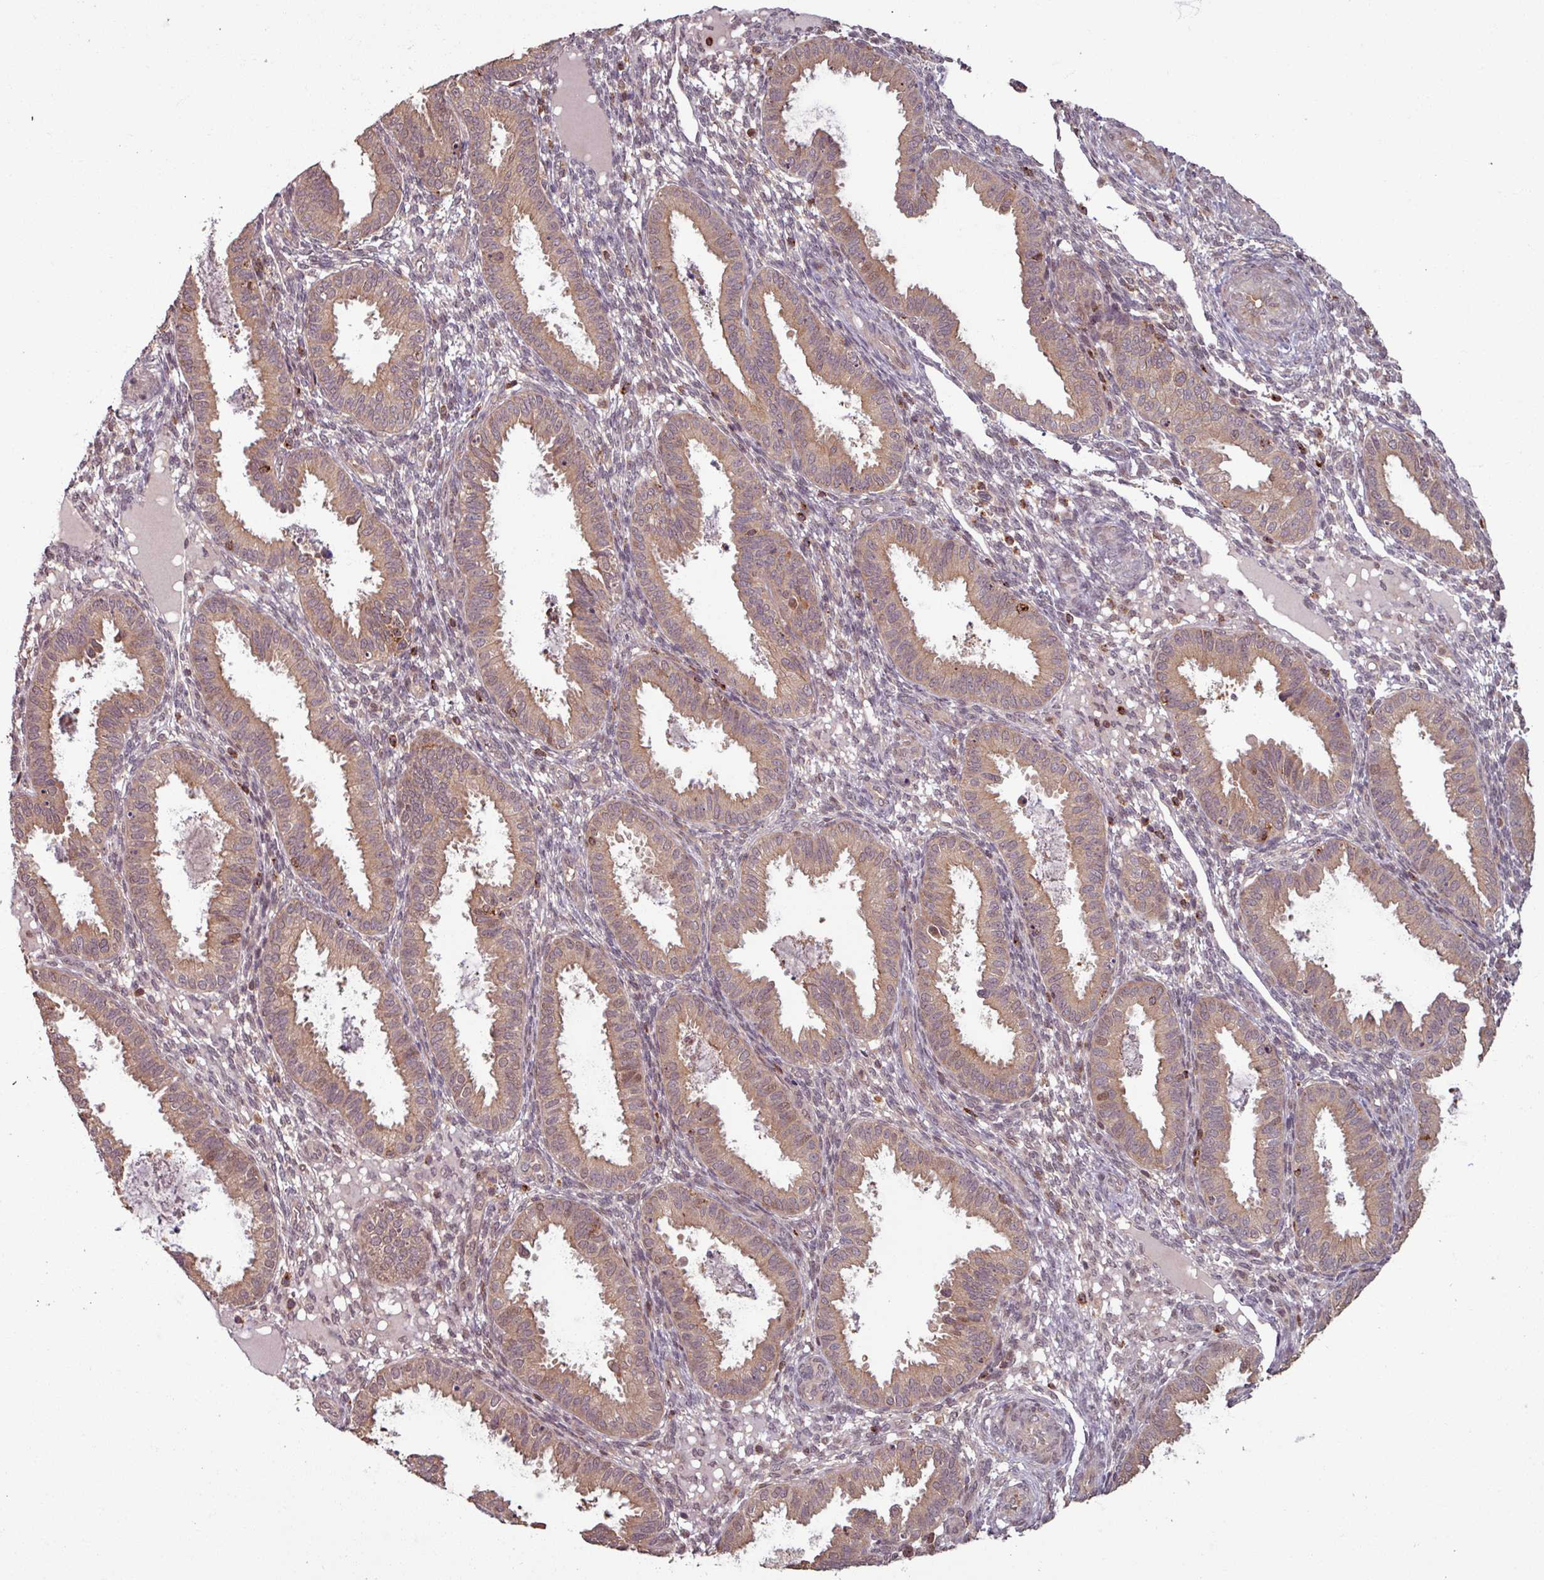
{"staining": {"intensity": "negative", "quantity": "none", "location": "none"}, "tissue": "endometrium", "cell_type": "Cells in endometrial stroma", "image_type": "normal", "snomed": [{"axis": "morphology", "description": "Normal tissue, NOS"}, {"axis": "topography", "description": "Endometrium"}], "caption": "The image displays no staining of cells in endometrial stroma in normal endometrium.", "gene": "OR6B1", "patient": {"sex": "female", "age": 33}}